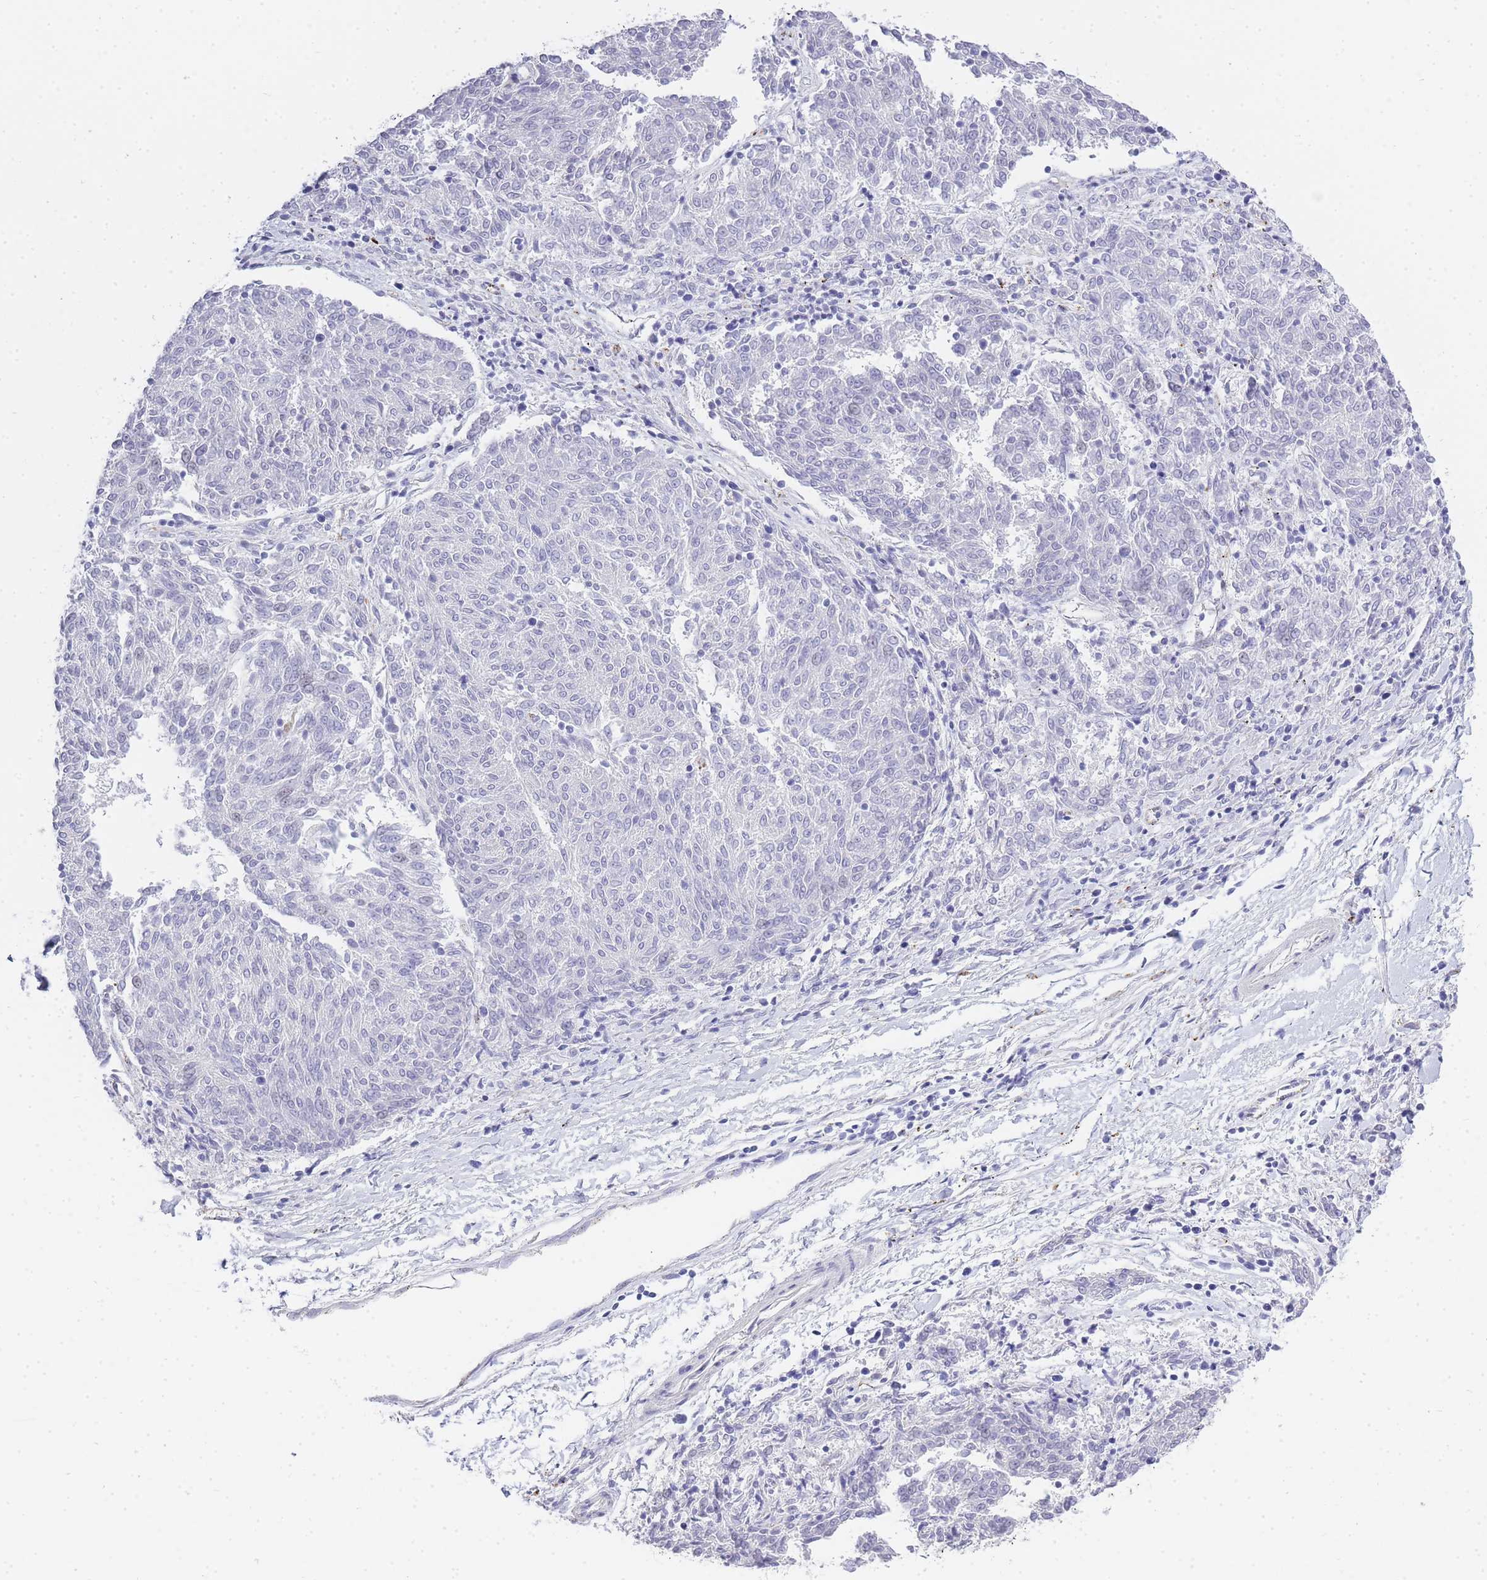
{"staining": {"intensity": "negative", "quantity": "none", "location": "none"}, "tissue": "melanoma", "cell_type": "Tumor cells", "image_type": "cancer", "snomed": [{"axis": "morphology", "description": "Malignant melanoma, NOS"}, {"axis": "topography", "description": "Skin"}], "caption": "Malignant melanoma stained for a protein using IHC displays no positivity tumor cells.", "gene": "RHO", "patient": {"sex": "female", "age": 72}}